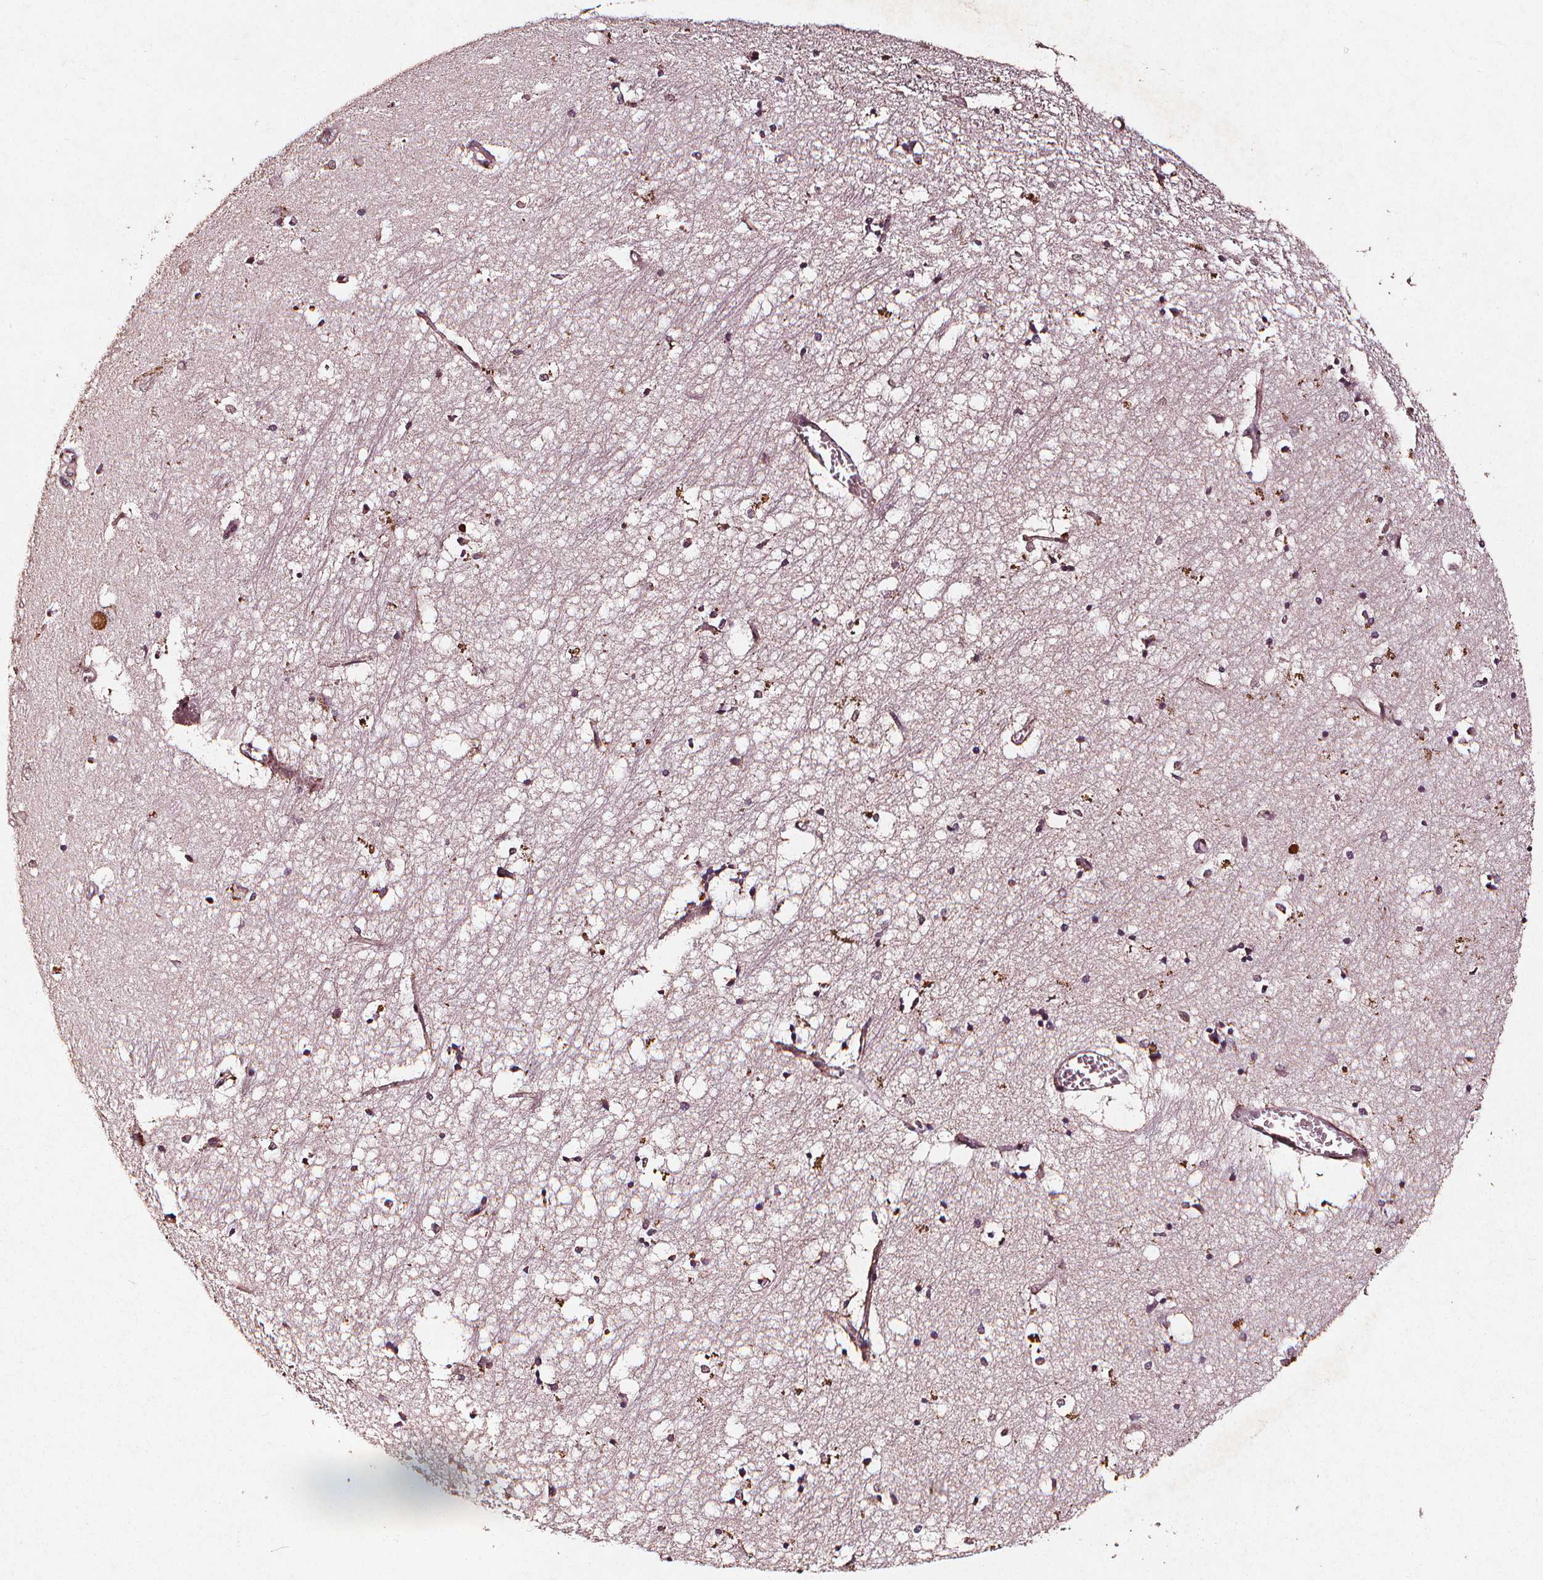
{"staining": {"intensity": "weak", "quantity": "<25%", "location": "cytoplasmic/membranous"}, "tissue": "hippocampus", "cell_type": "Glial cells", "image_type": "normal", "snomed": [{"axis": "morphology", "description": "Normal tissue, NOS"}, {"axis": "topography", "description": "Lateral ventricle wall"}, {"axis": "topography", "description": "Hippocampus"}], "caption": "Micrograph shows no protein positivity in glial cells of unremarkable hippocampus.", "gene": "ABCA1", "patient": {"sex": "female", "age": 63}}